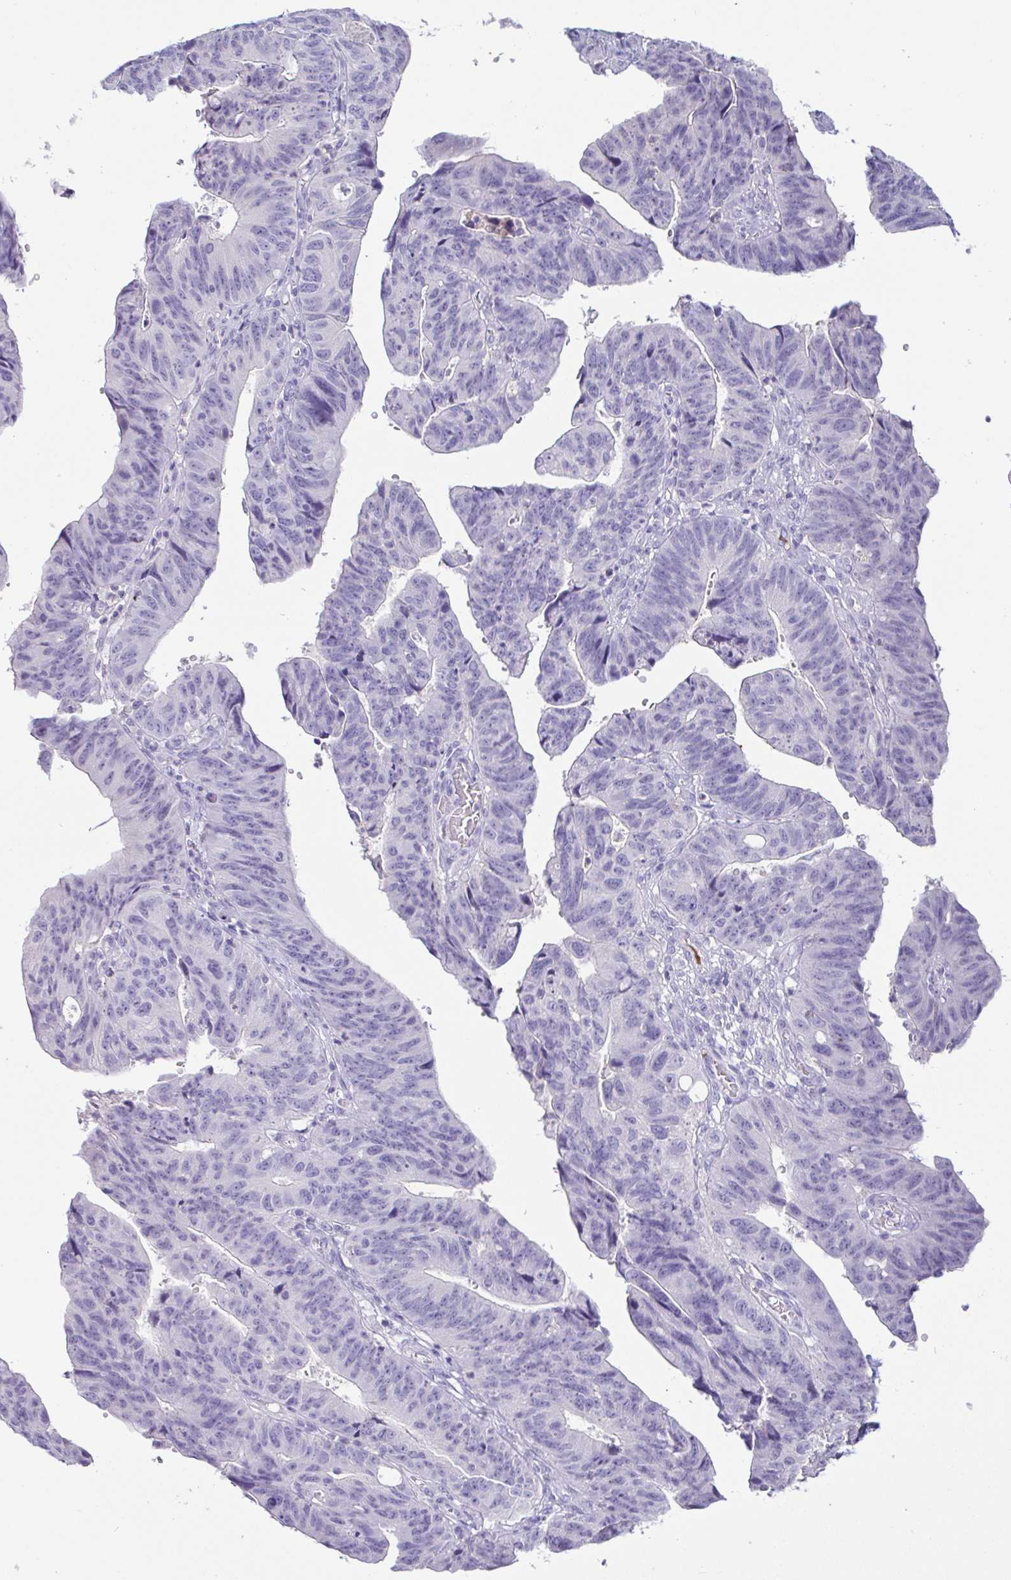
{"staining": {"intensity": "negative", "quantity": "none", "location": "none"}, "tissue": "stomach cancer", "cell_type": "Tumor cells", "image_type": "cancer", "snomed": [{"axis": "morphology", "description": "Adenocarcinoma, NOS"}, {"axis": "topography", "description": "Stomach"}], "caption": "An image of stomach cancer (adenocarcinoma) stained for a protein reveals no brown staining in tumor cells.", "gene": "SAA4", "patient": {"sex": "male", "age": 59}}